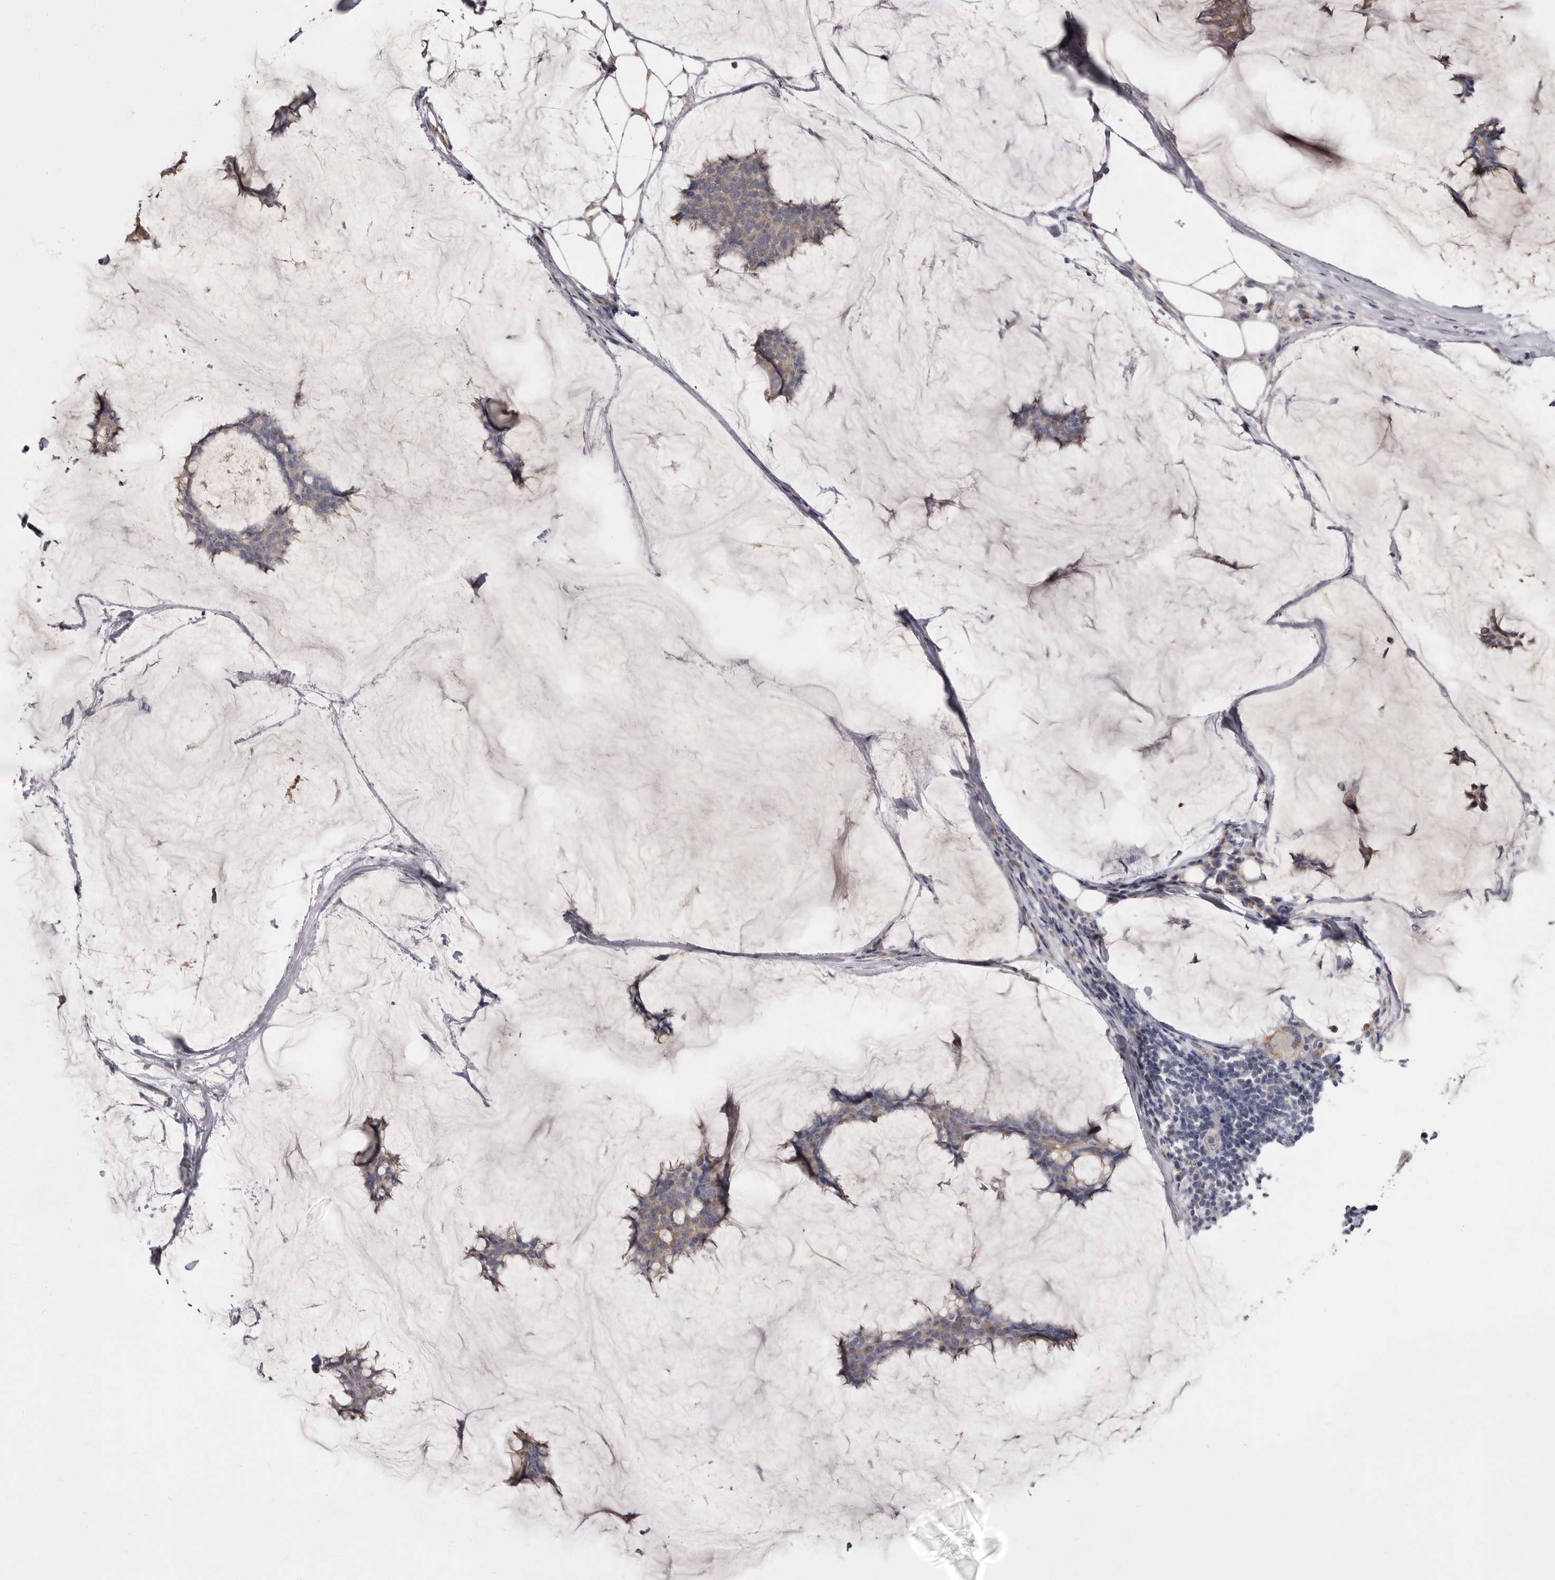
{"staining": {"intensity": "weak", "quantity": ">75%", "location": "cytoplasmic/membranous"}, "tissue": "breast cancer", "cell_type": "Tumor cells", "image_type": "cancer", "snomed": [{"axis": "morphology", "description": "Duct carcinoma"}, {"axis": "topography", "description": "Breast"}], "caption": "A brown stain labels weak cytoplasmic/membranous positivity of a protein in breast cancer tumor cells.", "gene": "FMO2", "patient": {"sex": "female", "age": 93}}